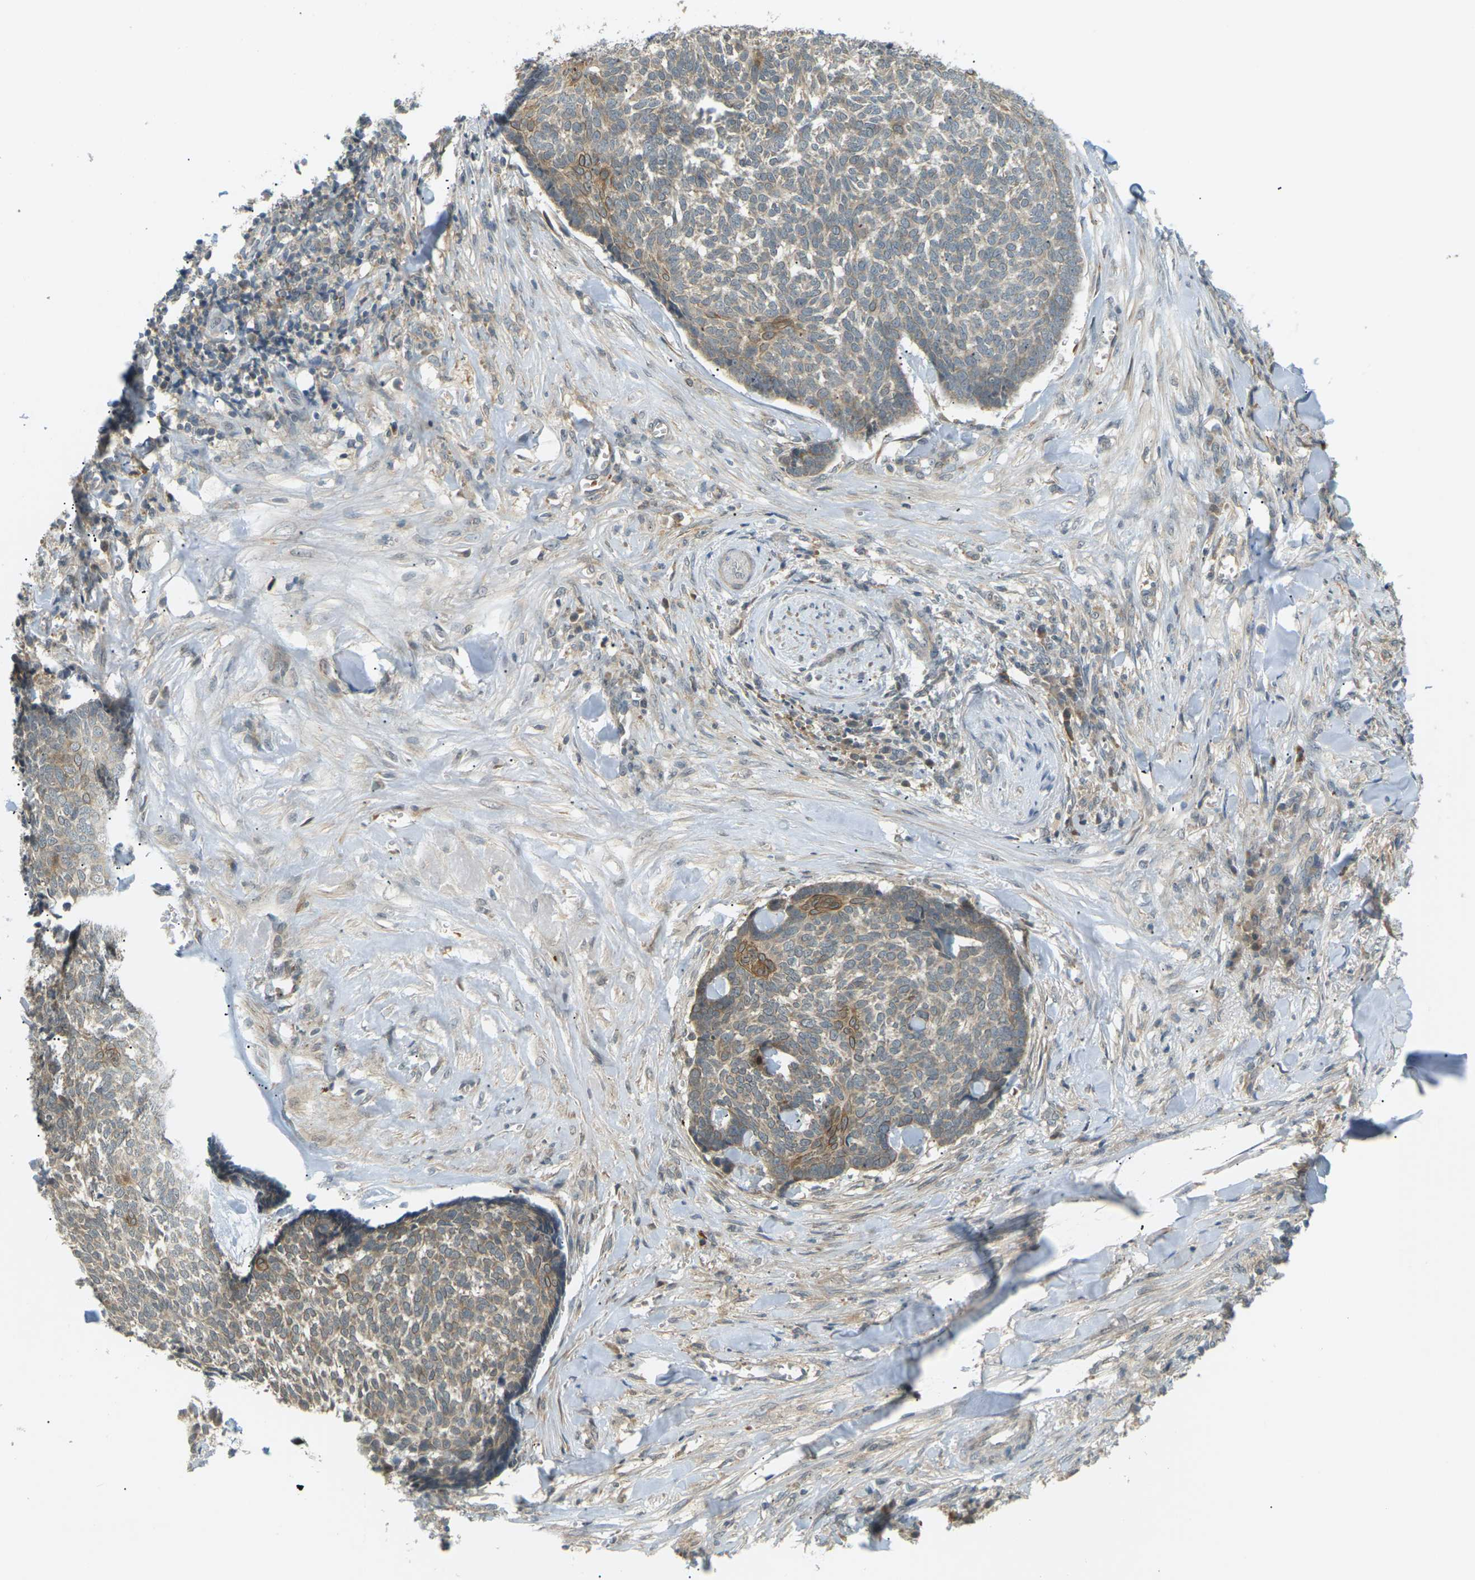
{"staining": {"intensity": "weak", "quantity": ">75%", "location": "cytoplasmic/membranous"}, "tissue": "skin cancer", "cell_type": "Tumor cells", "image_type": "cancer", "snomed": [{"axis": "morphology", "description": "Basal cell carcinoma"}, {"axis": "topography", "description": "Skin"}], "caption": "A low amount of weak cytoplasmic/membranous positivity is appreciated in approximately >75% of tumor cells in skin basal cell carcinoma tissue. Using DAB (3,3'-diaminobenzidine) (brown) and hematoxylin (blue) stains, captured at high magnification using brightfield microscopy.", "gene": "SOCS6", "patient": {"sex": "male", "age": 84}}